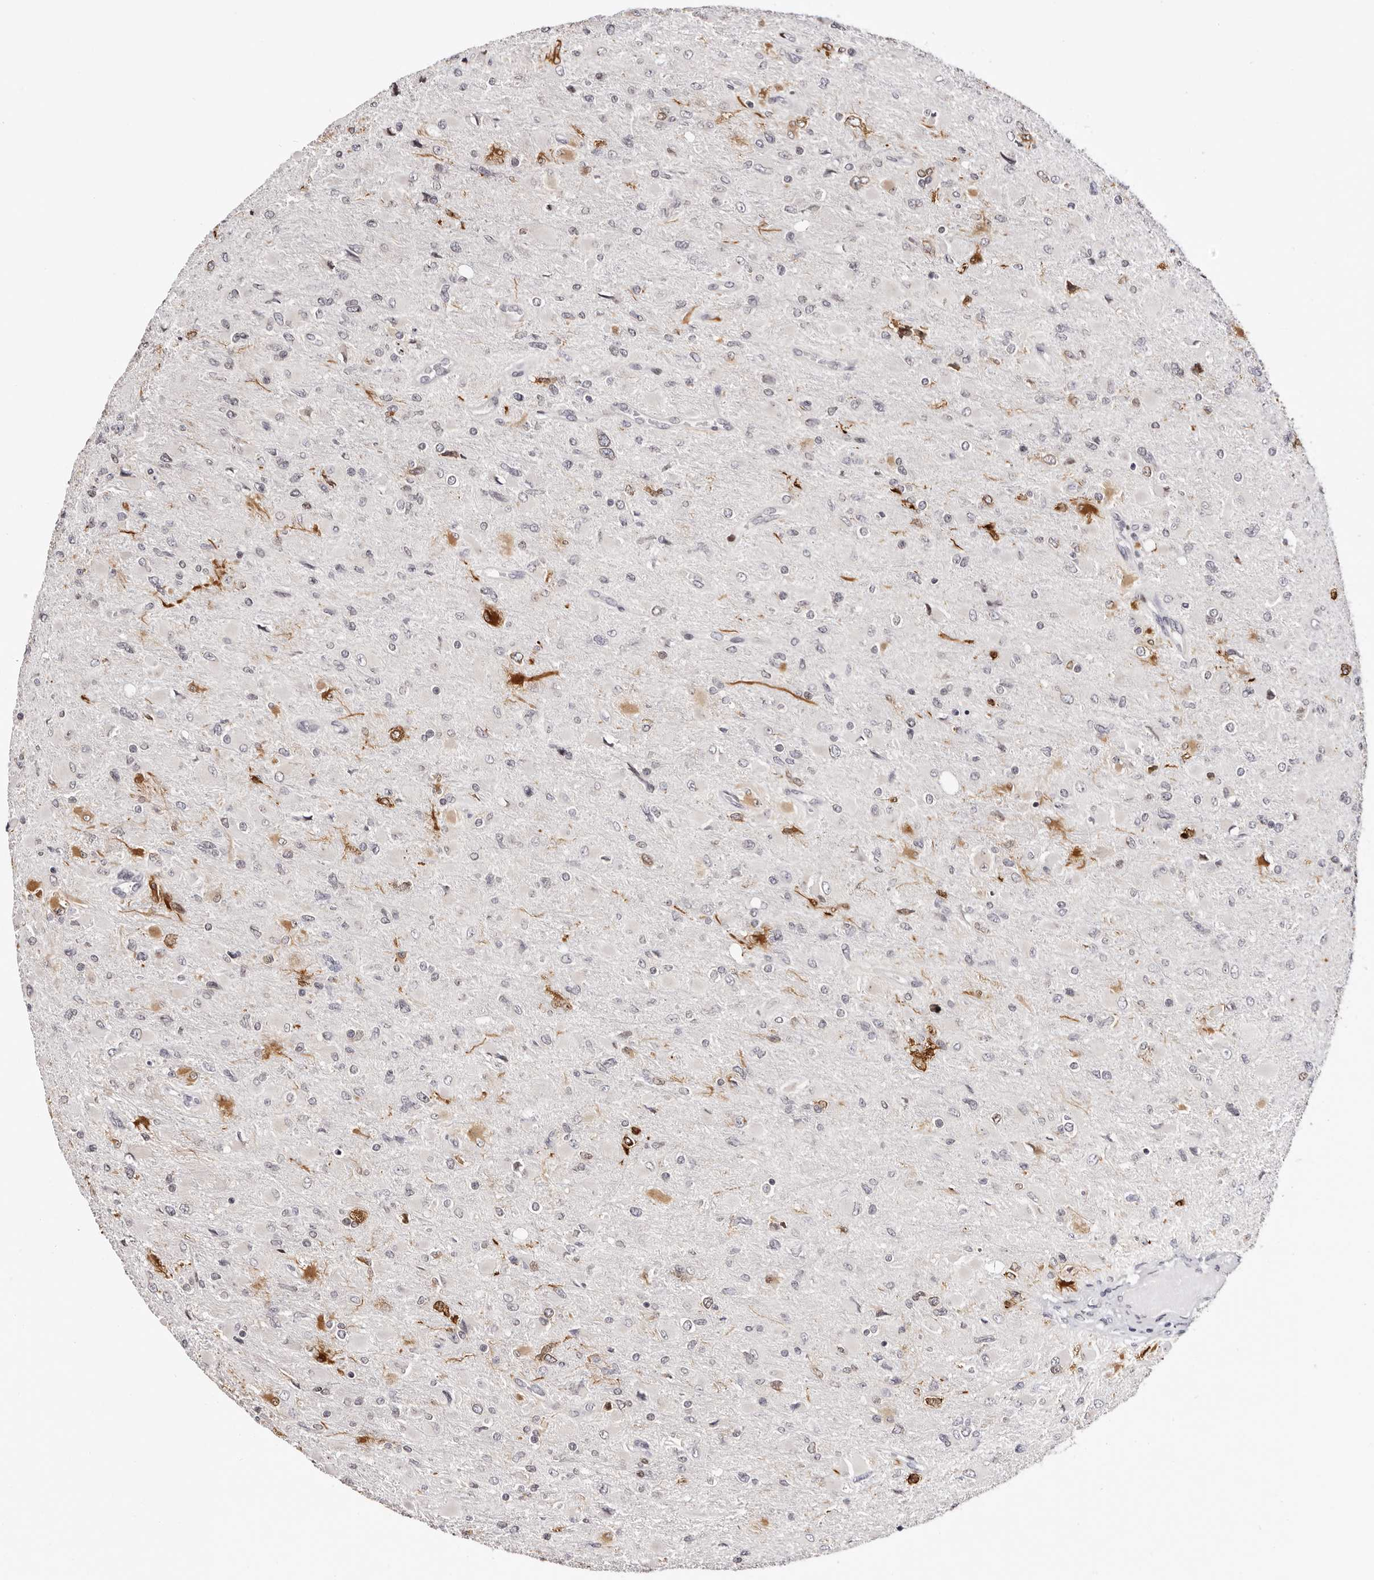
{"staining": {"intensity": "weak", "quantity": "<25%", "location": "nuclear"}, "tissue": "glioma", "cell_type": "Tumor cells", "image_type": "cancer", "snomed": [{"axis": "morphology", "description": "Glioma, malignant, High grade"}, {"axis": "topography", "description": "Cerebral cortex"}], "caption": "There is no significant positivity in tumor cells of glioma.", "gene": "NUP153", "patient": {"sex": "female", "age": 36}}